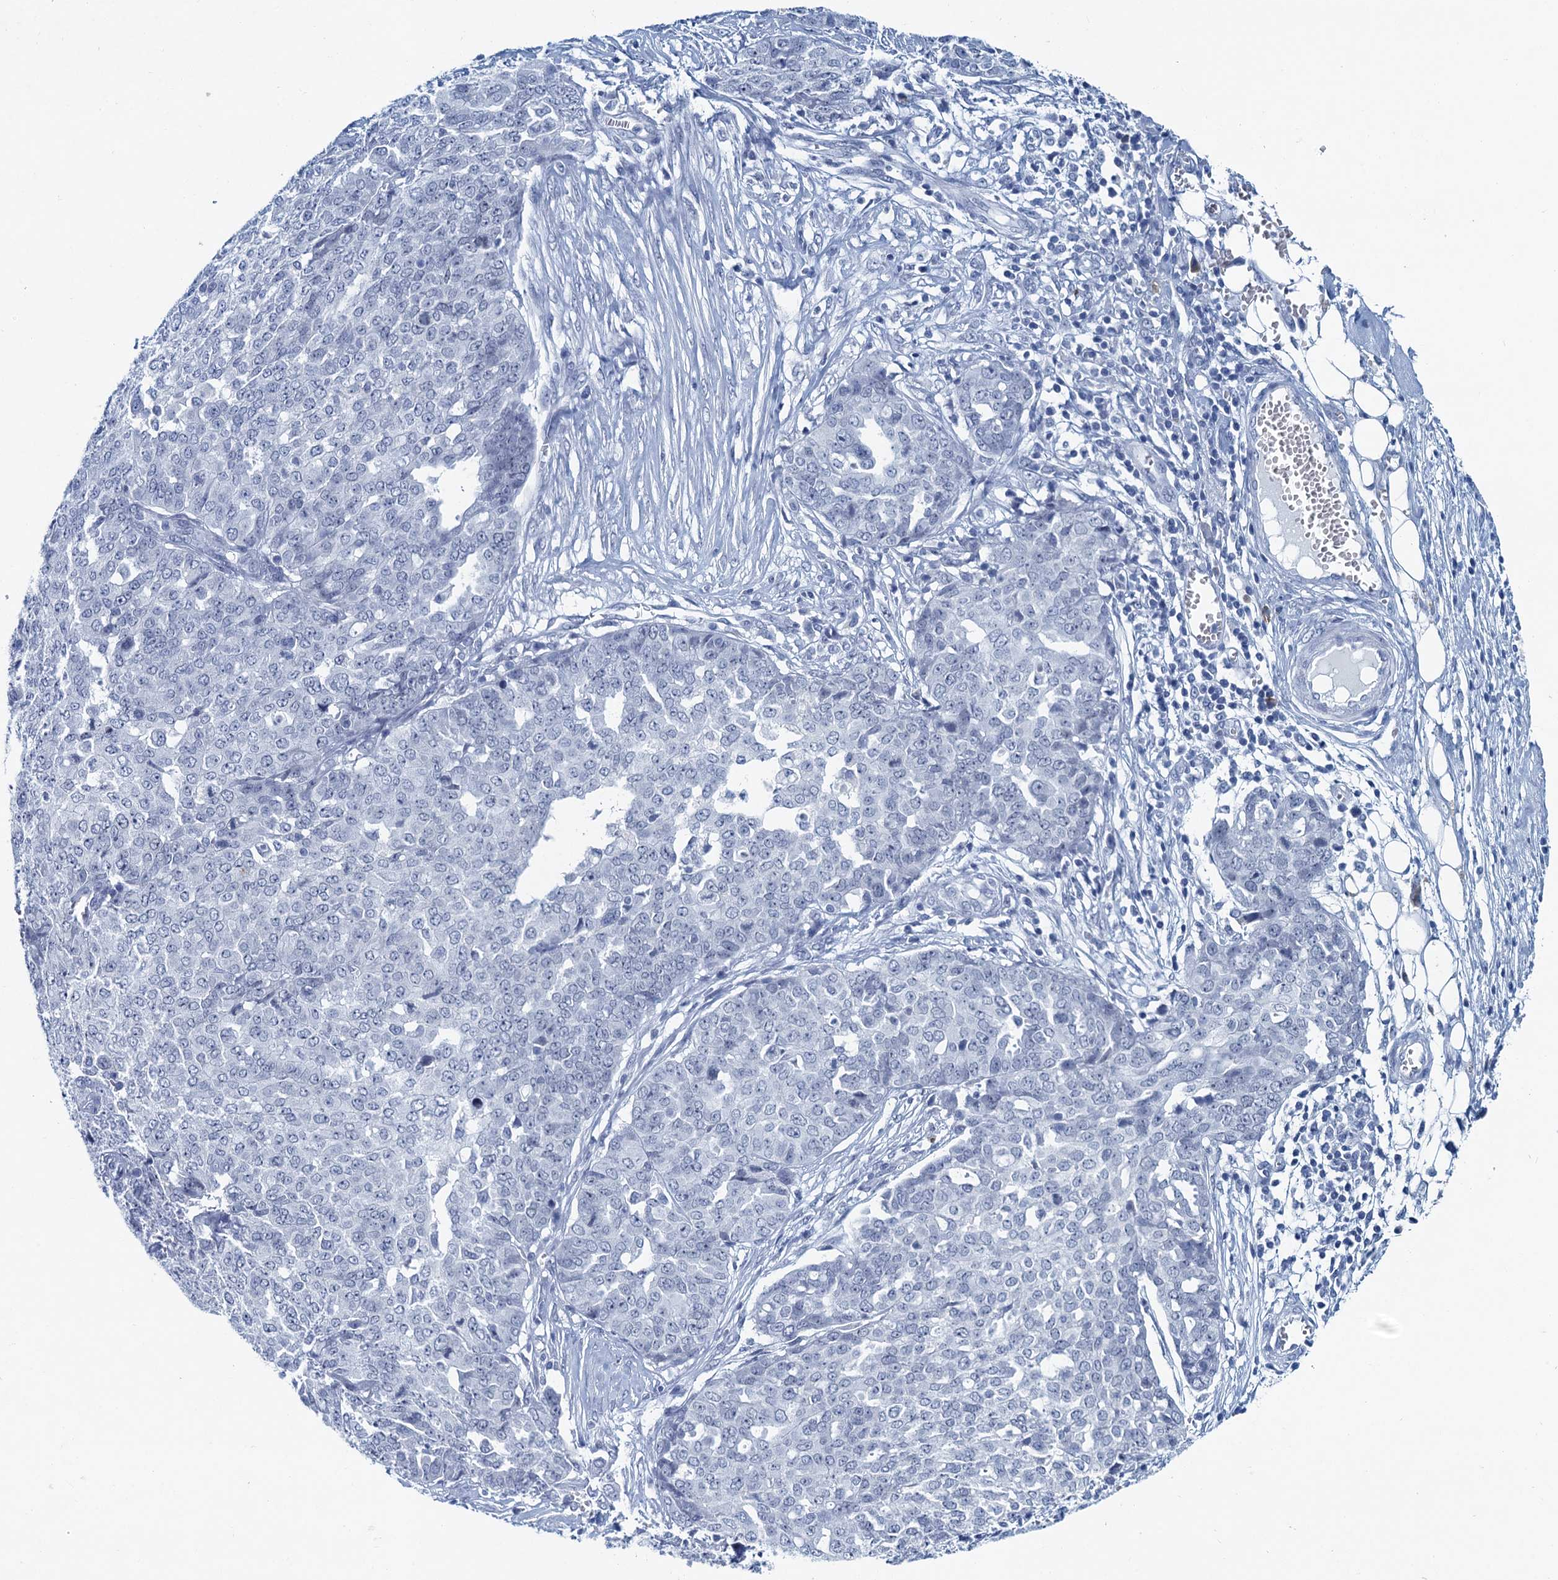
{"staining": {"intensity": "negative", "quantity": "none", "location": "none"}, "tissue": "ovarian cancer", "cell_type": "Tumor cells", "image_type": "cancer", "snomed": [{"axis": "morphology", "description": "Cystadenocarcinoma, serous, NOS"}, {"axis": "topography", "description": "Soft tissue"}, {"axis": "topography", "description": "Ovary"}], "caption": "This image is of serous cystadenocarcinoma (ovarian) stained with IHC to label a protein in brown with the nuclei are counter-stained blue. There is no expression in tumor cells.", "gene": "HAPSTR1", "patient": {"sex": "female", "age": 57}}